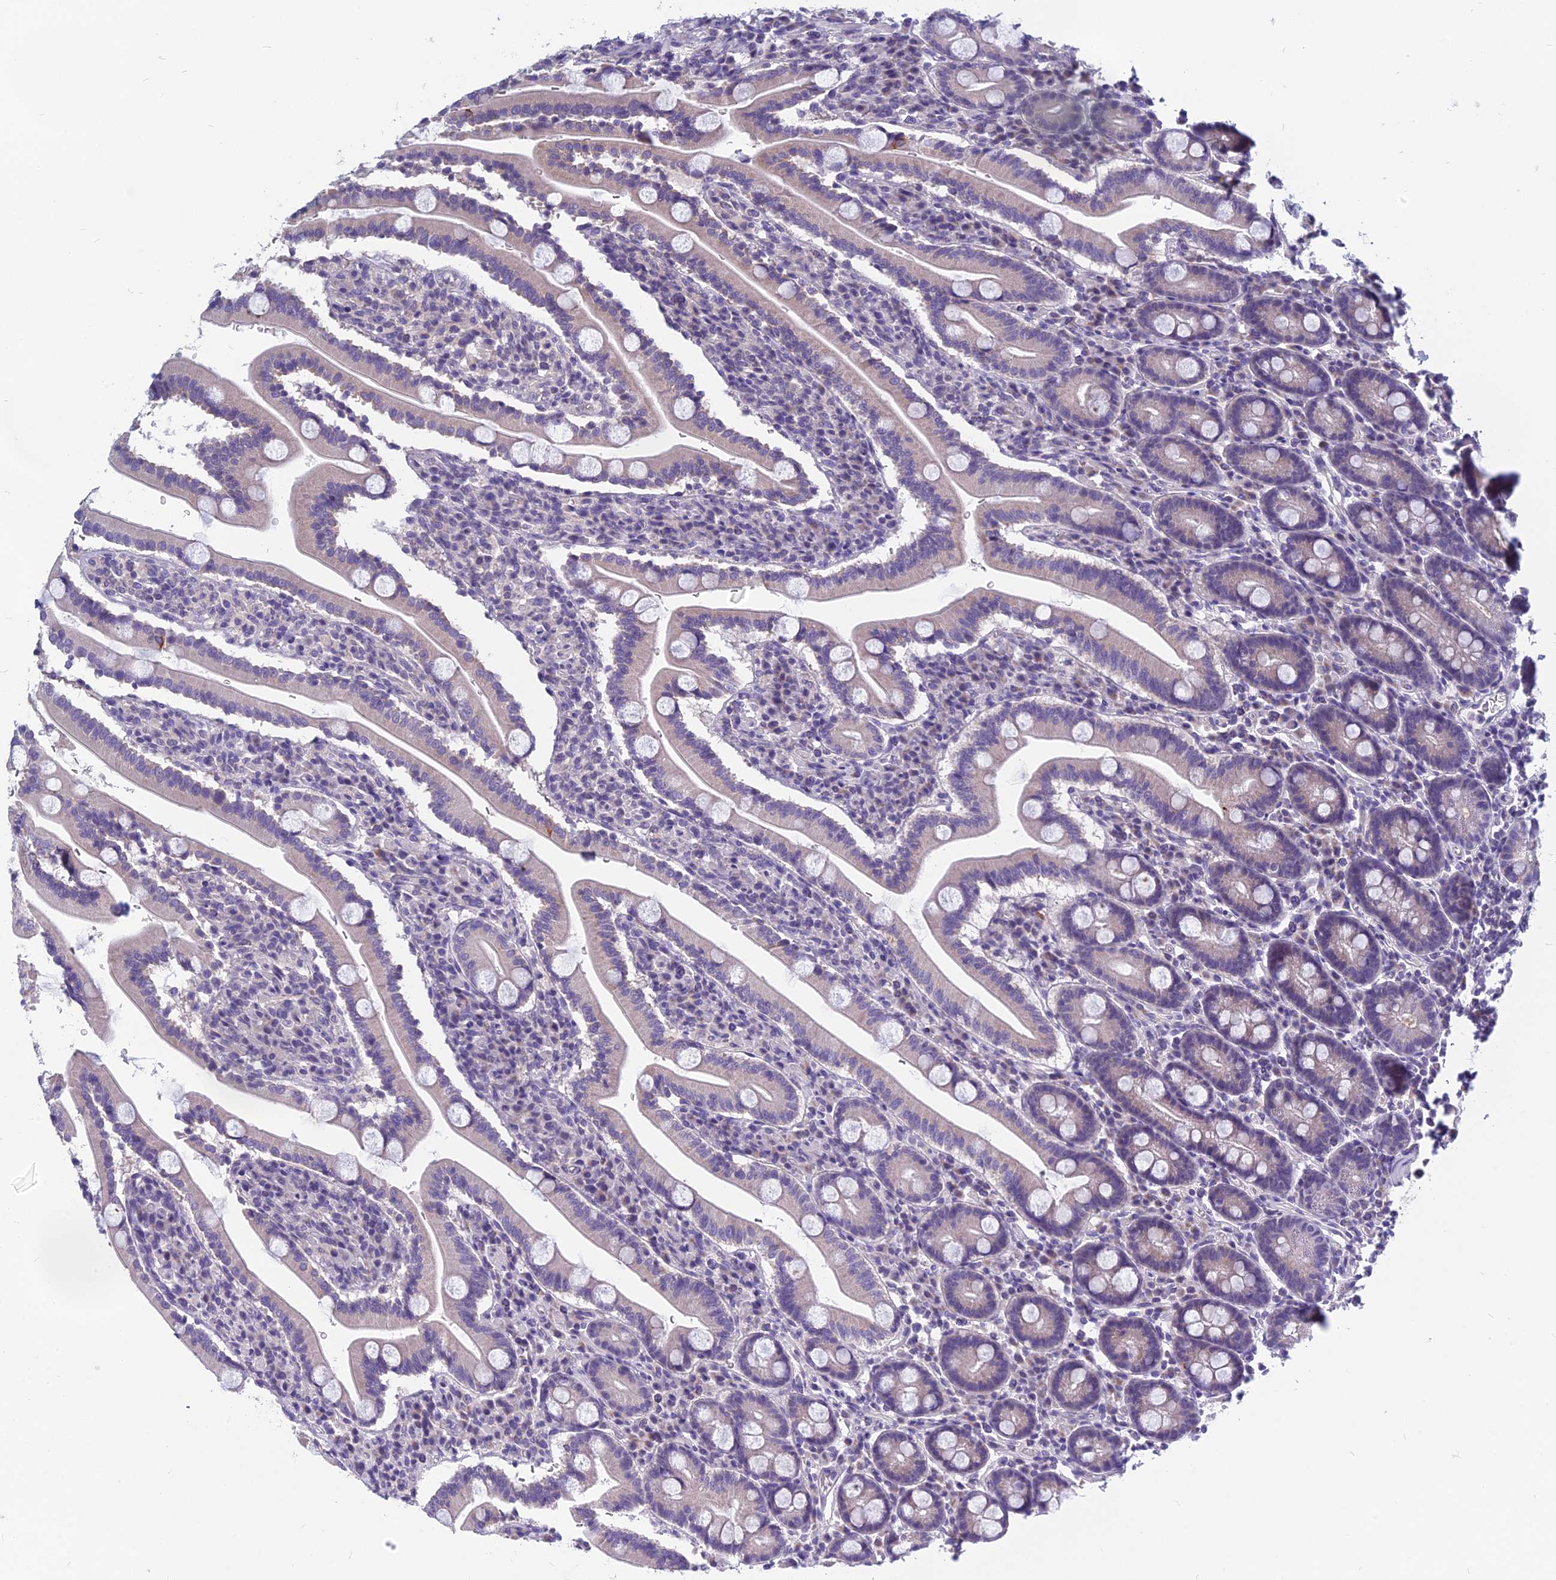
{"staining": {"intensity": "weak", "quantity": "25%-75%", "location": "cytoplasmic/membranous"}, "tissue": "duodenum", "cell_type": "Glandular cells", "image_type": "normal", "snomed": [{"axis": "morphology", "description": "Normal tissue, NOS"}, {"axis": "topography", "description": "Duodenum"}], "caption": "An IHC histopathology image of unremarkable tissue is shown. Protein staining in brown labels weak cytoplasmic/membranous positivity in duodenum within glandular cells.", "gene": "RBM41", "patient": {"sex": "male", "age": 35}}